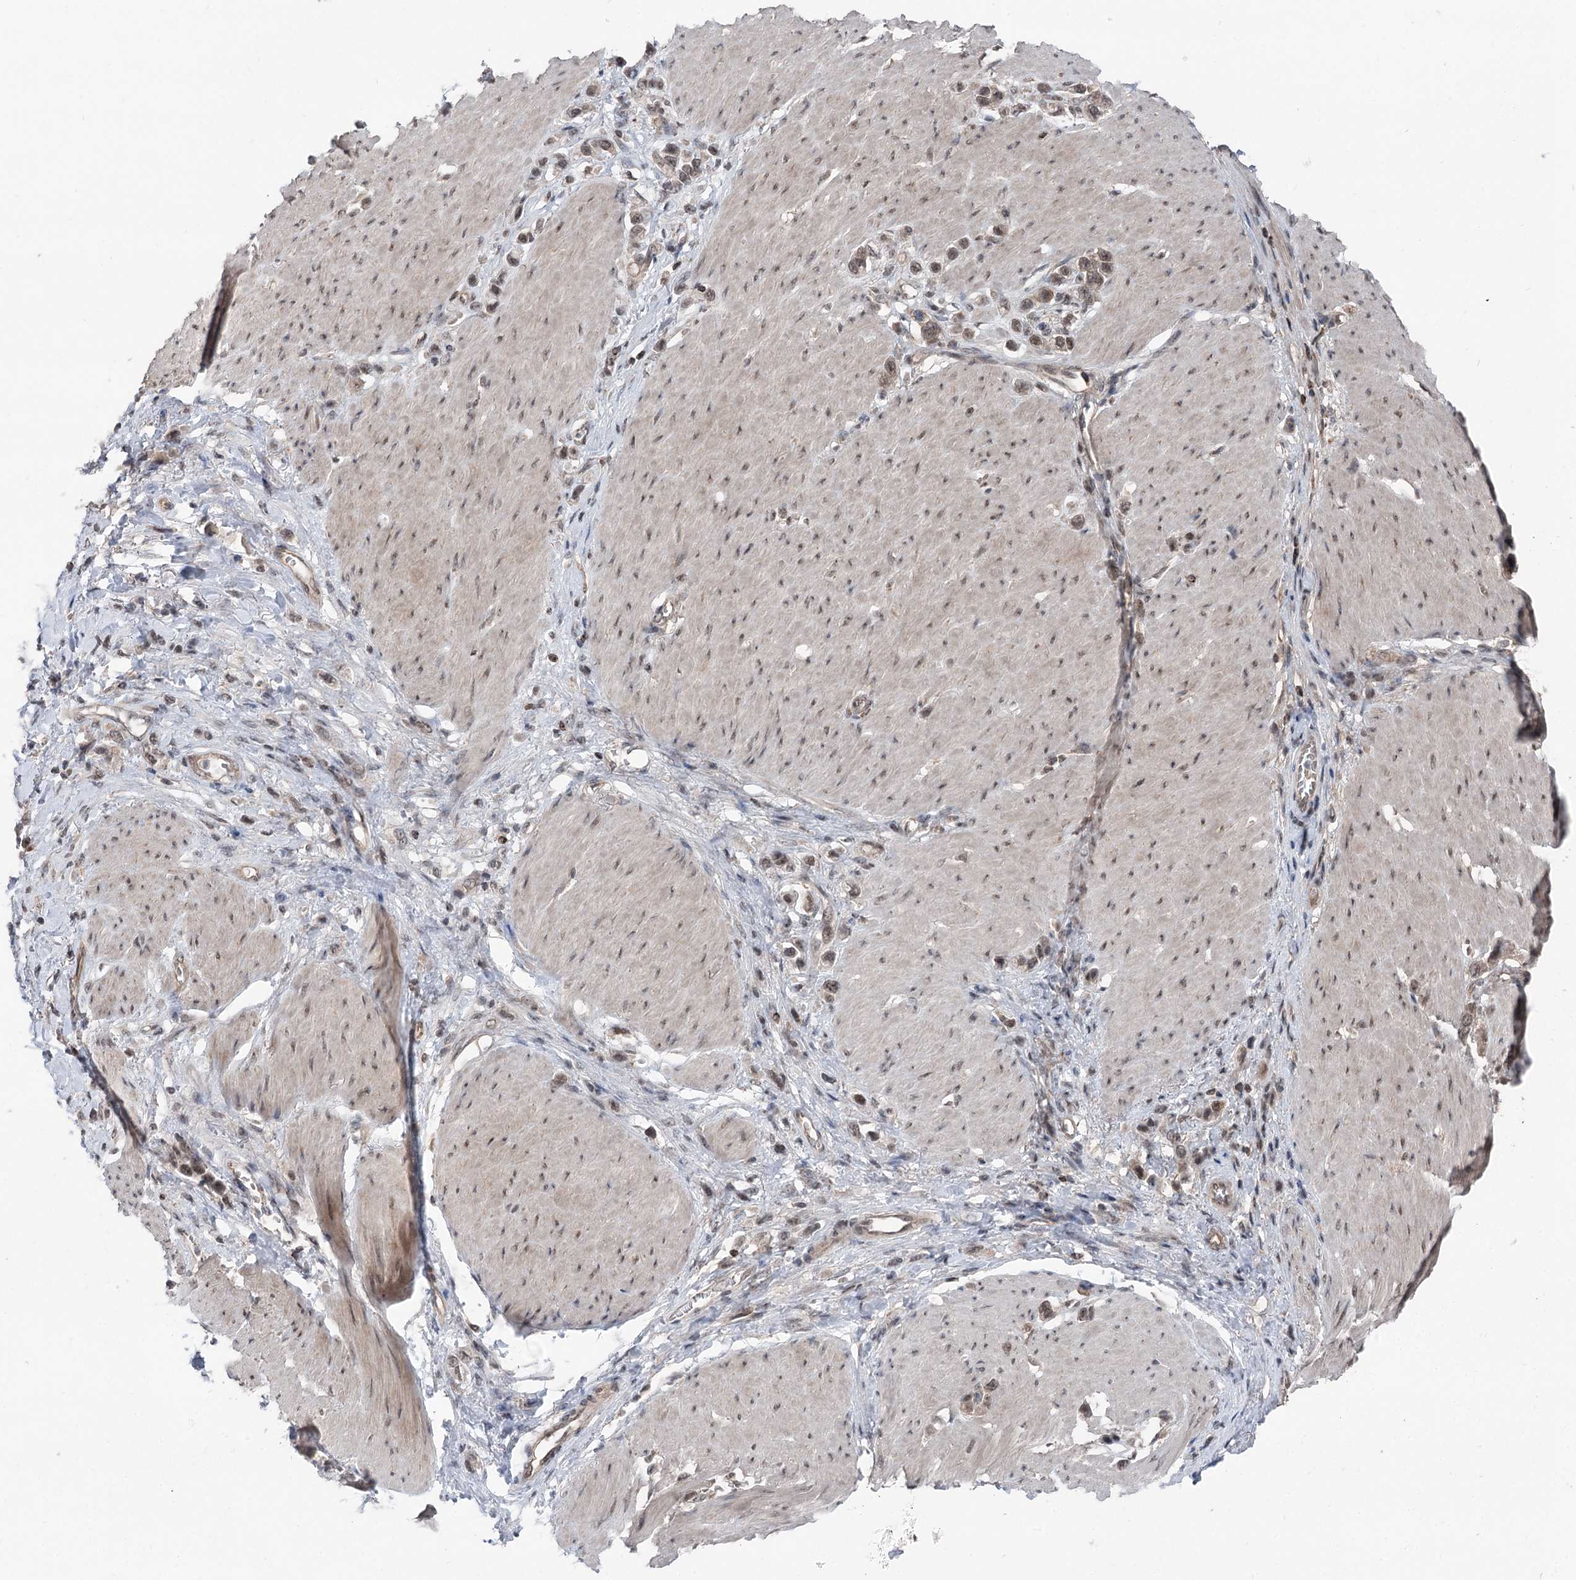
{"staining": {"intensity": "moderate", "quantity": ">75%", "location": "nuclear"}, "tissue": "stomach cancer", "cell_type": "Tumor cells", "image_type": "cancer", "snomed": [{"axis": "morphology", "description": "Normal tissue, NOS"}, {"axis": "morphology", "description": "Adenocarcinoma, NOS"}, {"axis": "topography", "description": "Stomach, upper"}, {"axis": "topography", "description": "Stomach"}], "caption": "There is medium levels of moderate nuclear staining in tumor cells of stomach cancer, as demonstrated by immunohistochemical staining (brown color).", "gene": "CCSER2", "patient": {"sex": "female", "age": 65}}